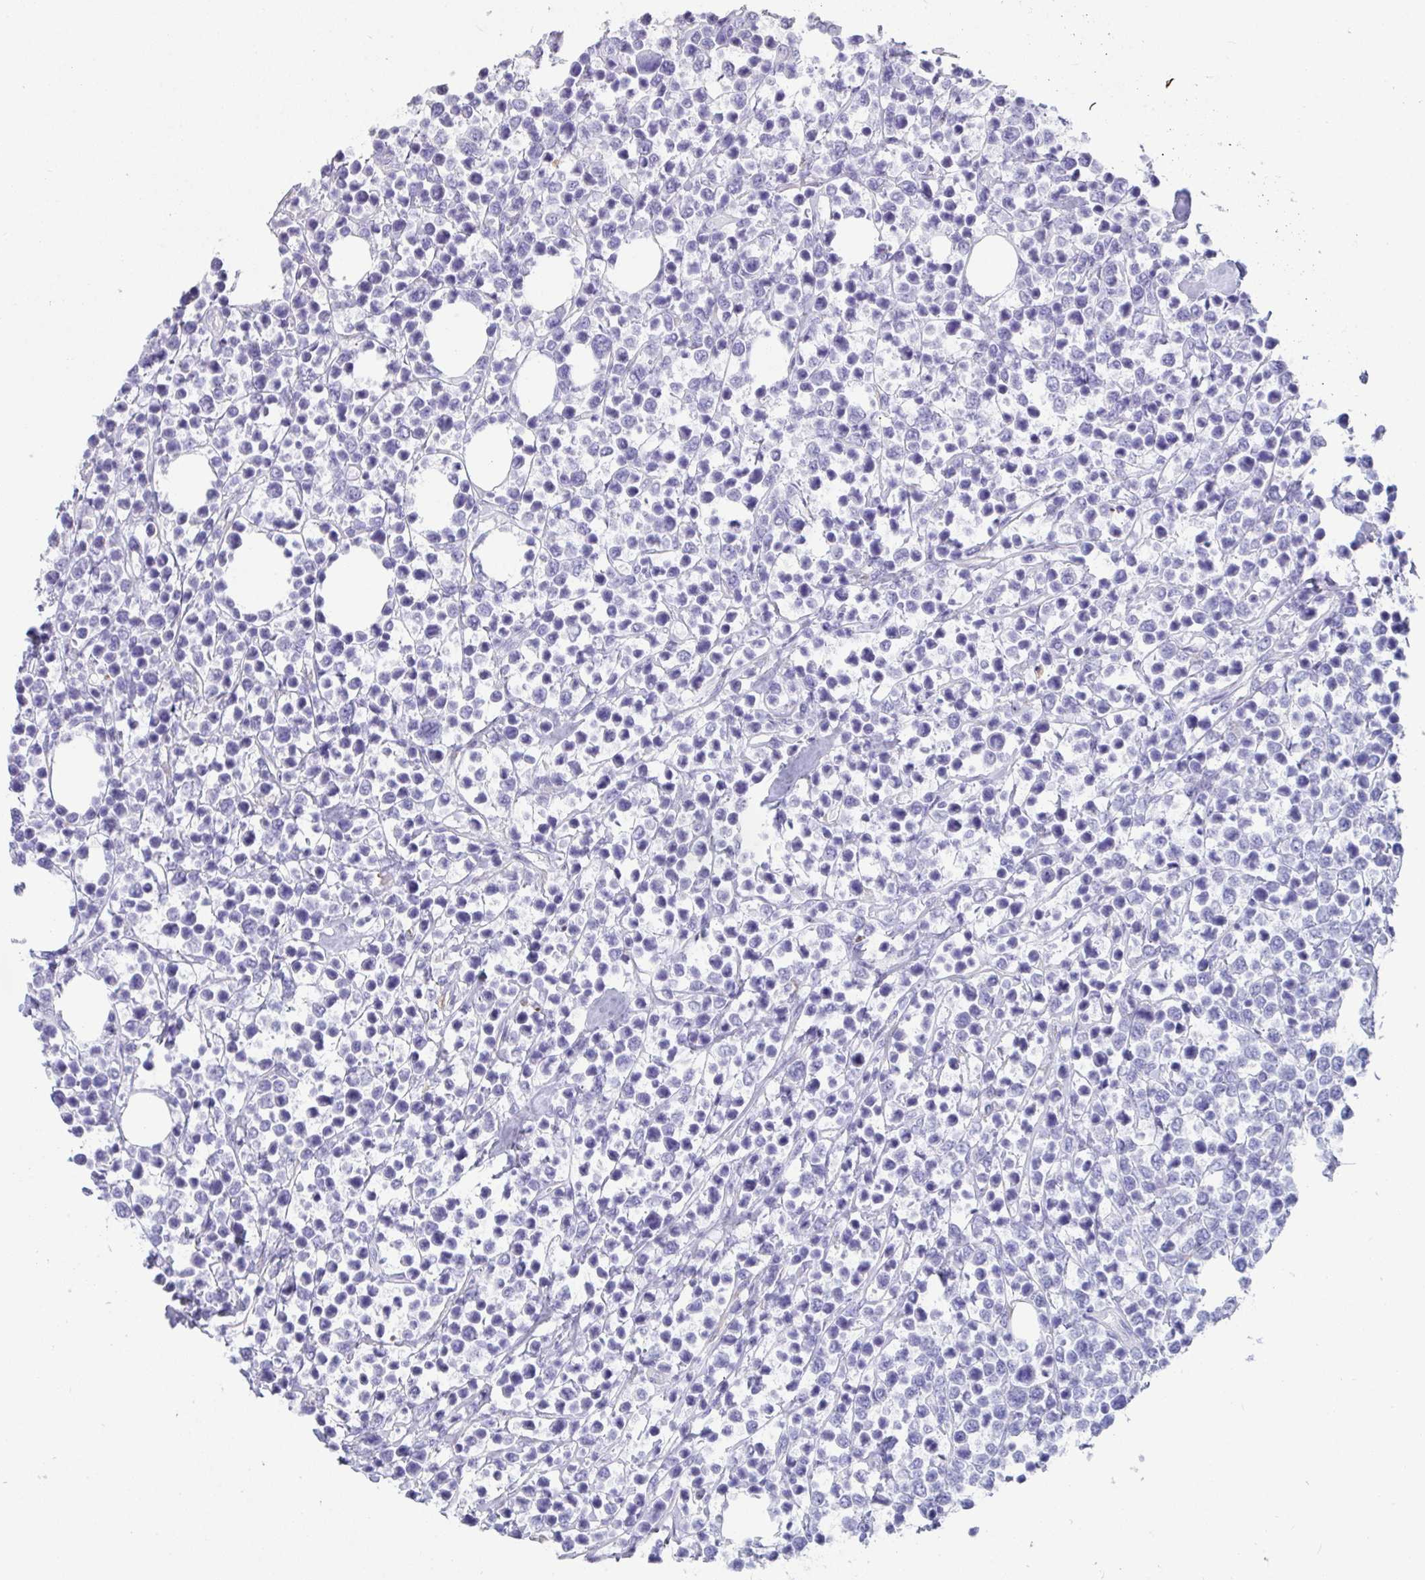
{"staining": {"intensity": "negative", "quantity": "none", "location": "none"}, "tissue": "lymphoma", "cell_type": "Tumor cells", "image_type": "cancer", "snomed": [{"axis": "morphology", "description": "Malignant lymphoma, non-Hodgkin's type, Low grade"}, {"axis": "topography", "description": "Lymph node"}], "caption": "IHC of lymphoma reveals no positivity in tumor cells. (Brightfield microscopy of DAB (3,3'-diaminobenzidine) IHC at high magnification).", "gene": "TNNC1", "patient": {"sex": "male", "age": 60}}